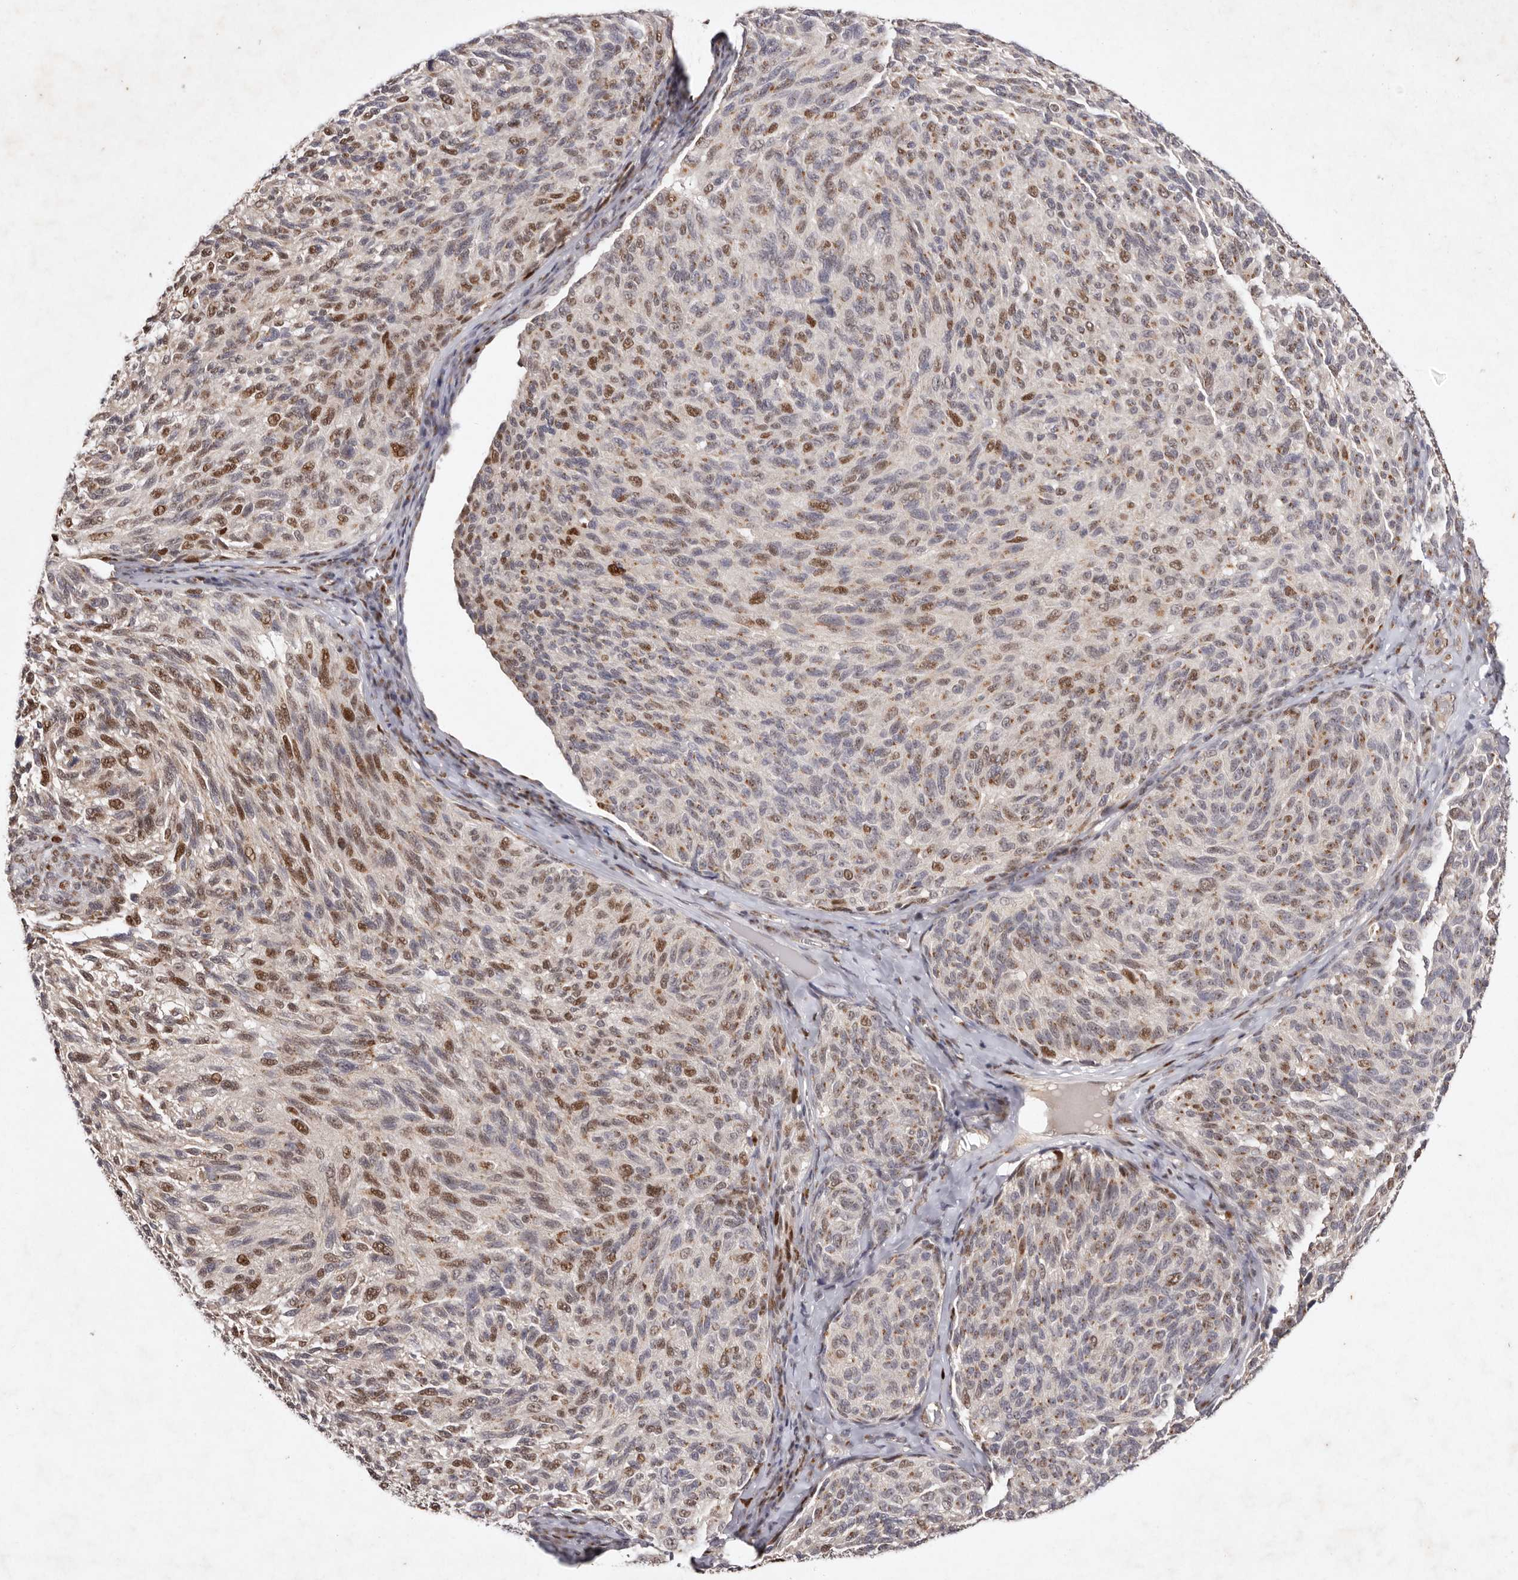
{"staining": {"intensity": "moderate", "quantity": ">75%", "location": "nuclear"}, "tissue": "melanoma", "cell_type": "Tumor cells", "image_type": "cancer", "snomed": [{"axis": "morphology", "description": "Malignant melanoma, NOS"}, {"axis": "topography", "description": "Skin"}], "caption": "Melanoma tissue shows moderate nuclear staining in about >75% of tumor cells, visualized by immunohistochemistry.", "gene": "KLF7", "patient": {"sex": "female", "age": 73}}